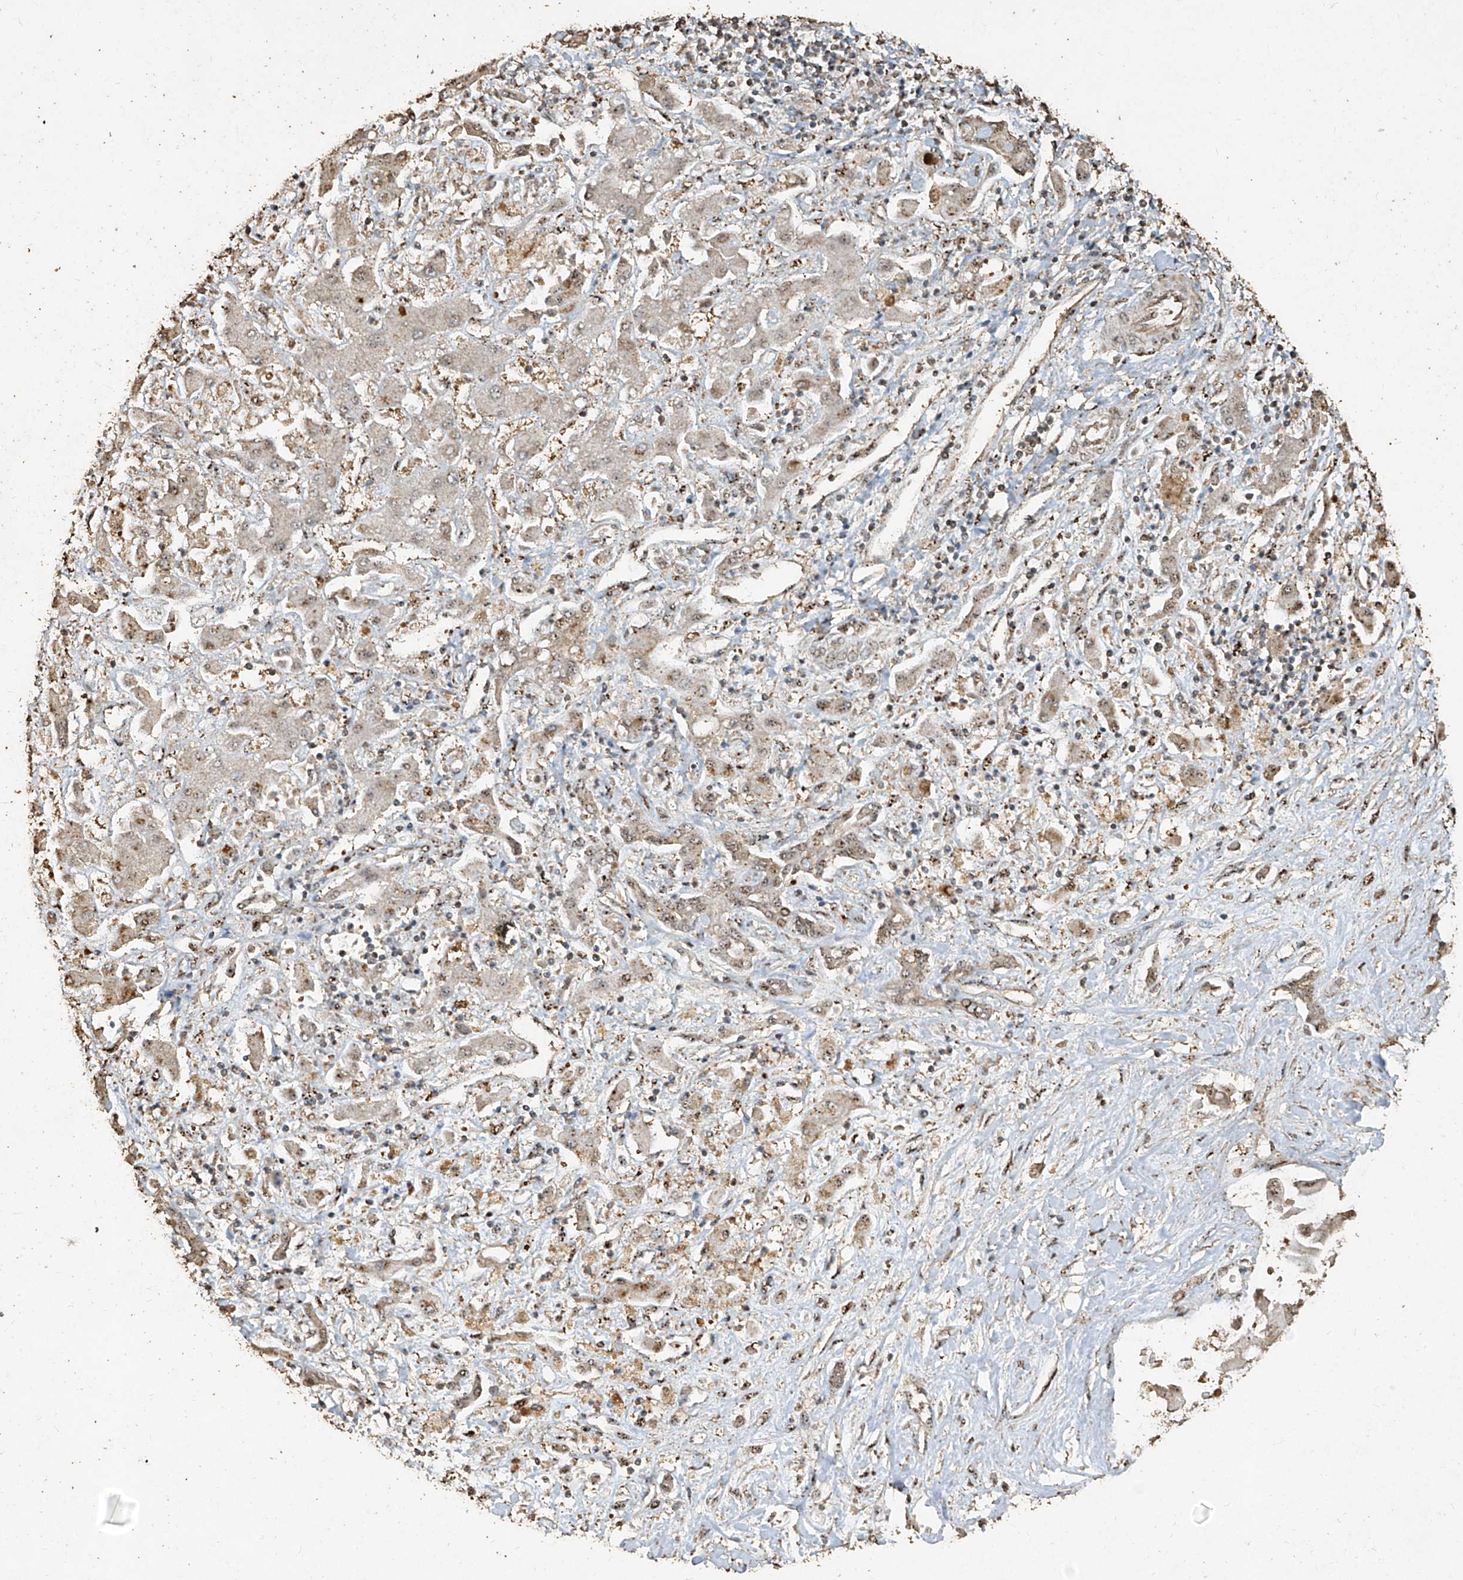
{"staining": {"intensity": "negative", "quantity": "none", "location": "none"}, "tissue": "liver cancer", "cell_type": "Tumor cells", "image_type": "cancer", "snomed": [{"axis": "morphology", "description": "Cholangiocarcinoma"}, {"axis": "topography", "description": "Liver"}], "caption": "An immunohistochemistry image of cholangiocarcinoma (liver) is shown. There is no staining in tumor cells of cholangiocarcinoma (liver).", "gene": "ERBB3", "patient": {"sex": "male", "age": 50}}